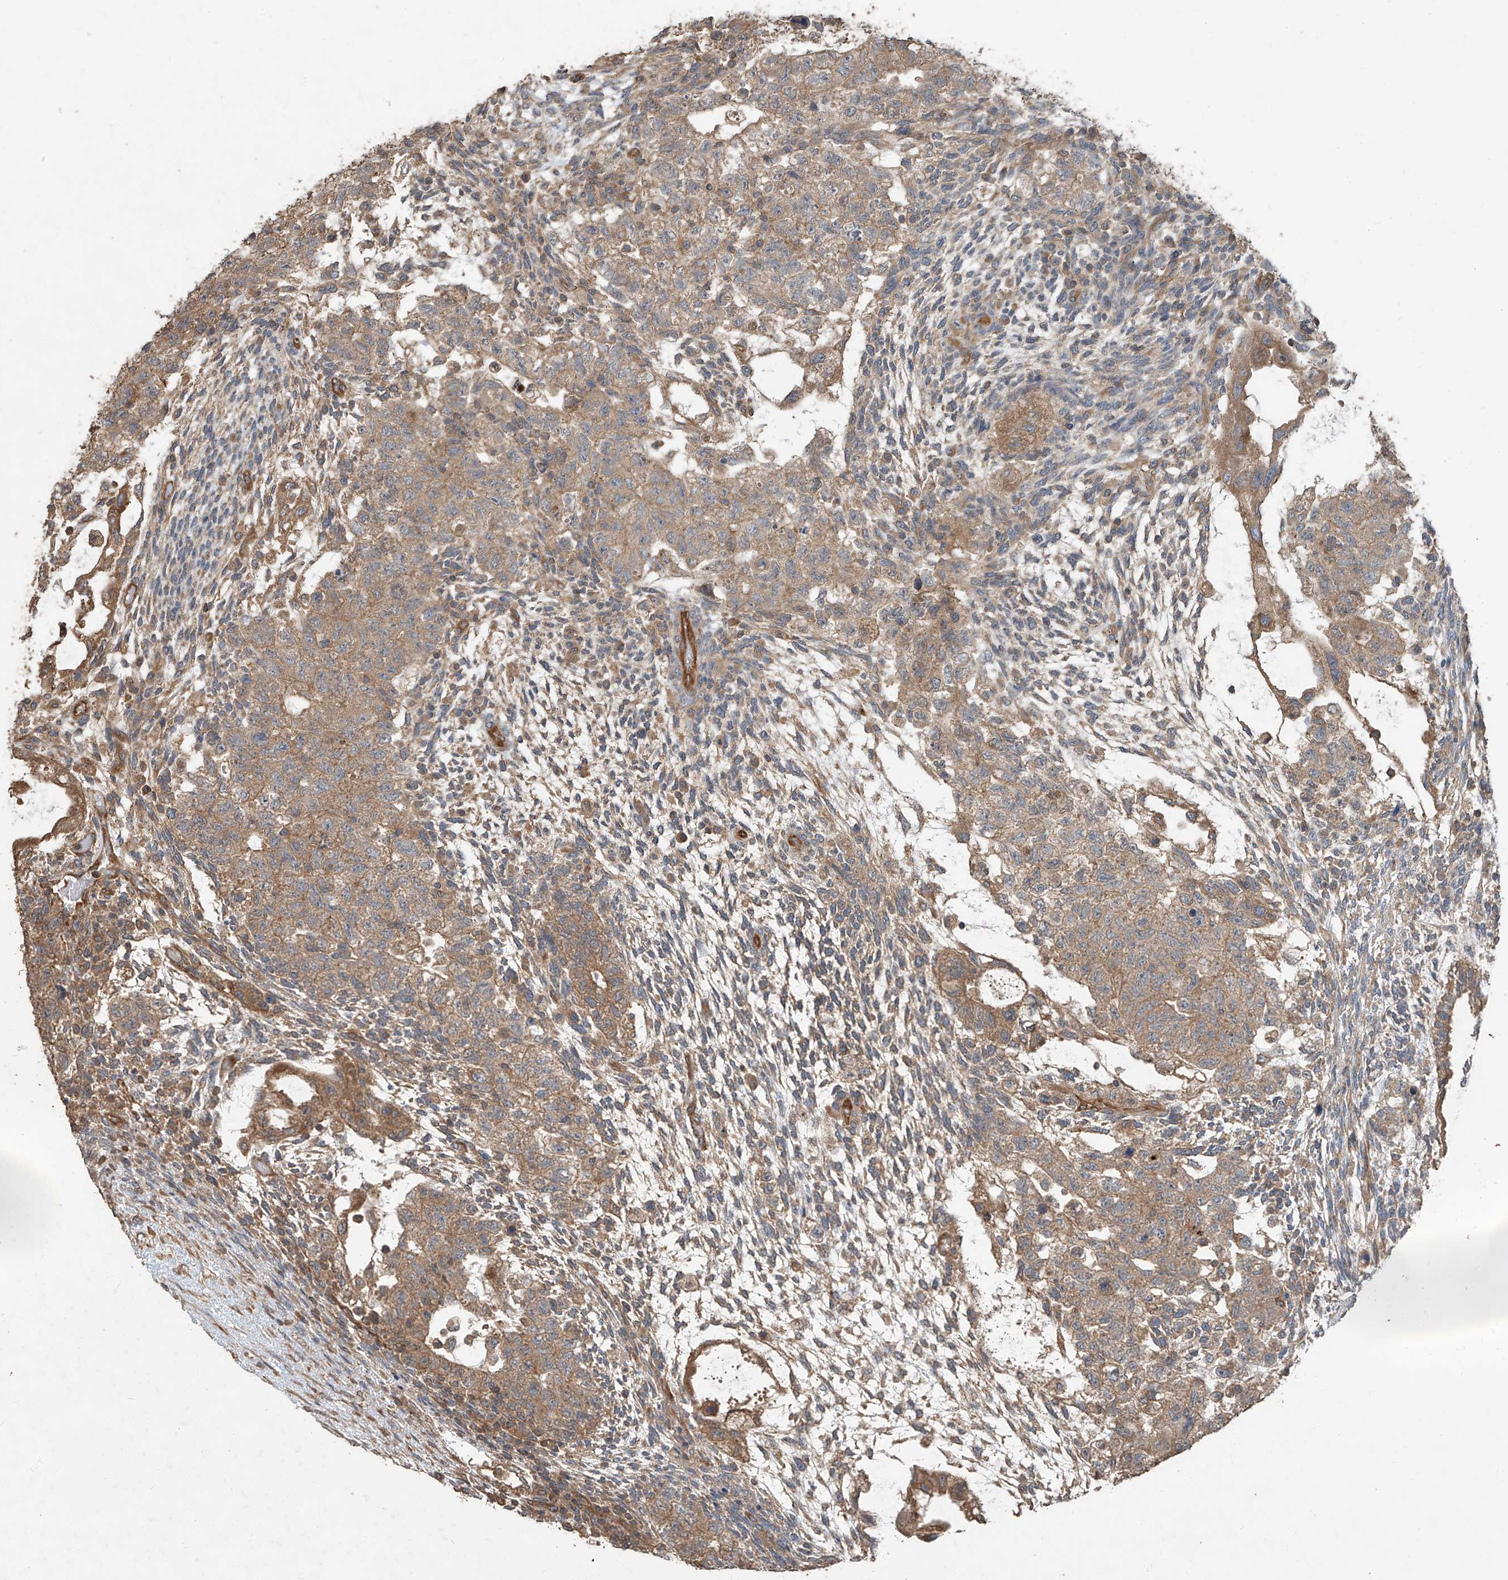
{"staining": {"intensity": "moderate", "quantity": "25%-75%", "location": "cytoplasmic/membranous"}, "tissue": "testis cancer", "cell_type": "Tumor cells", "image_type": "cancer", "snomed": [{"axis": "morphology", "description": "Normal tissue, NOS"}, {"axis": "morphology", "description": "Carcinoma, Embryonal, NOS"}, {"axis": "topography", "description": "Testis"}], "caption": "The micrograph shows a brown stain indicating the presence of a protein in the cytoplasmic/membranous of tumor cells in testis embryonal carcinoma.", "gene": "AGBL5", "patient": {"sex": "male", "age": 36}}